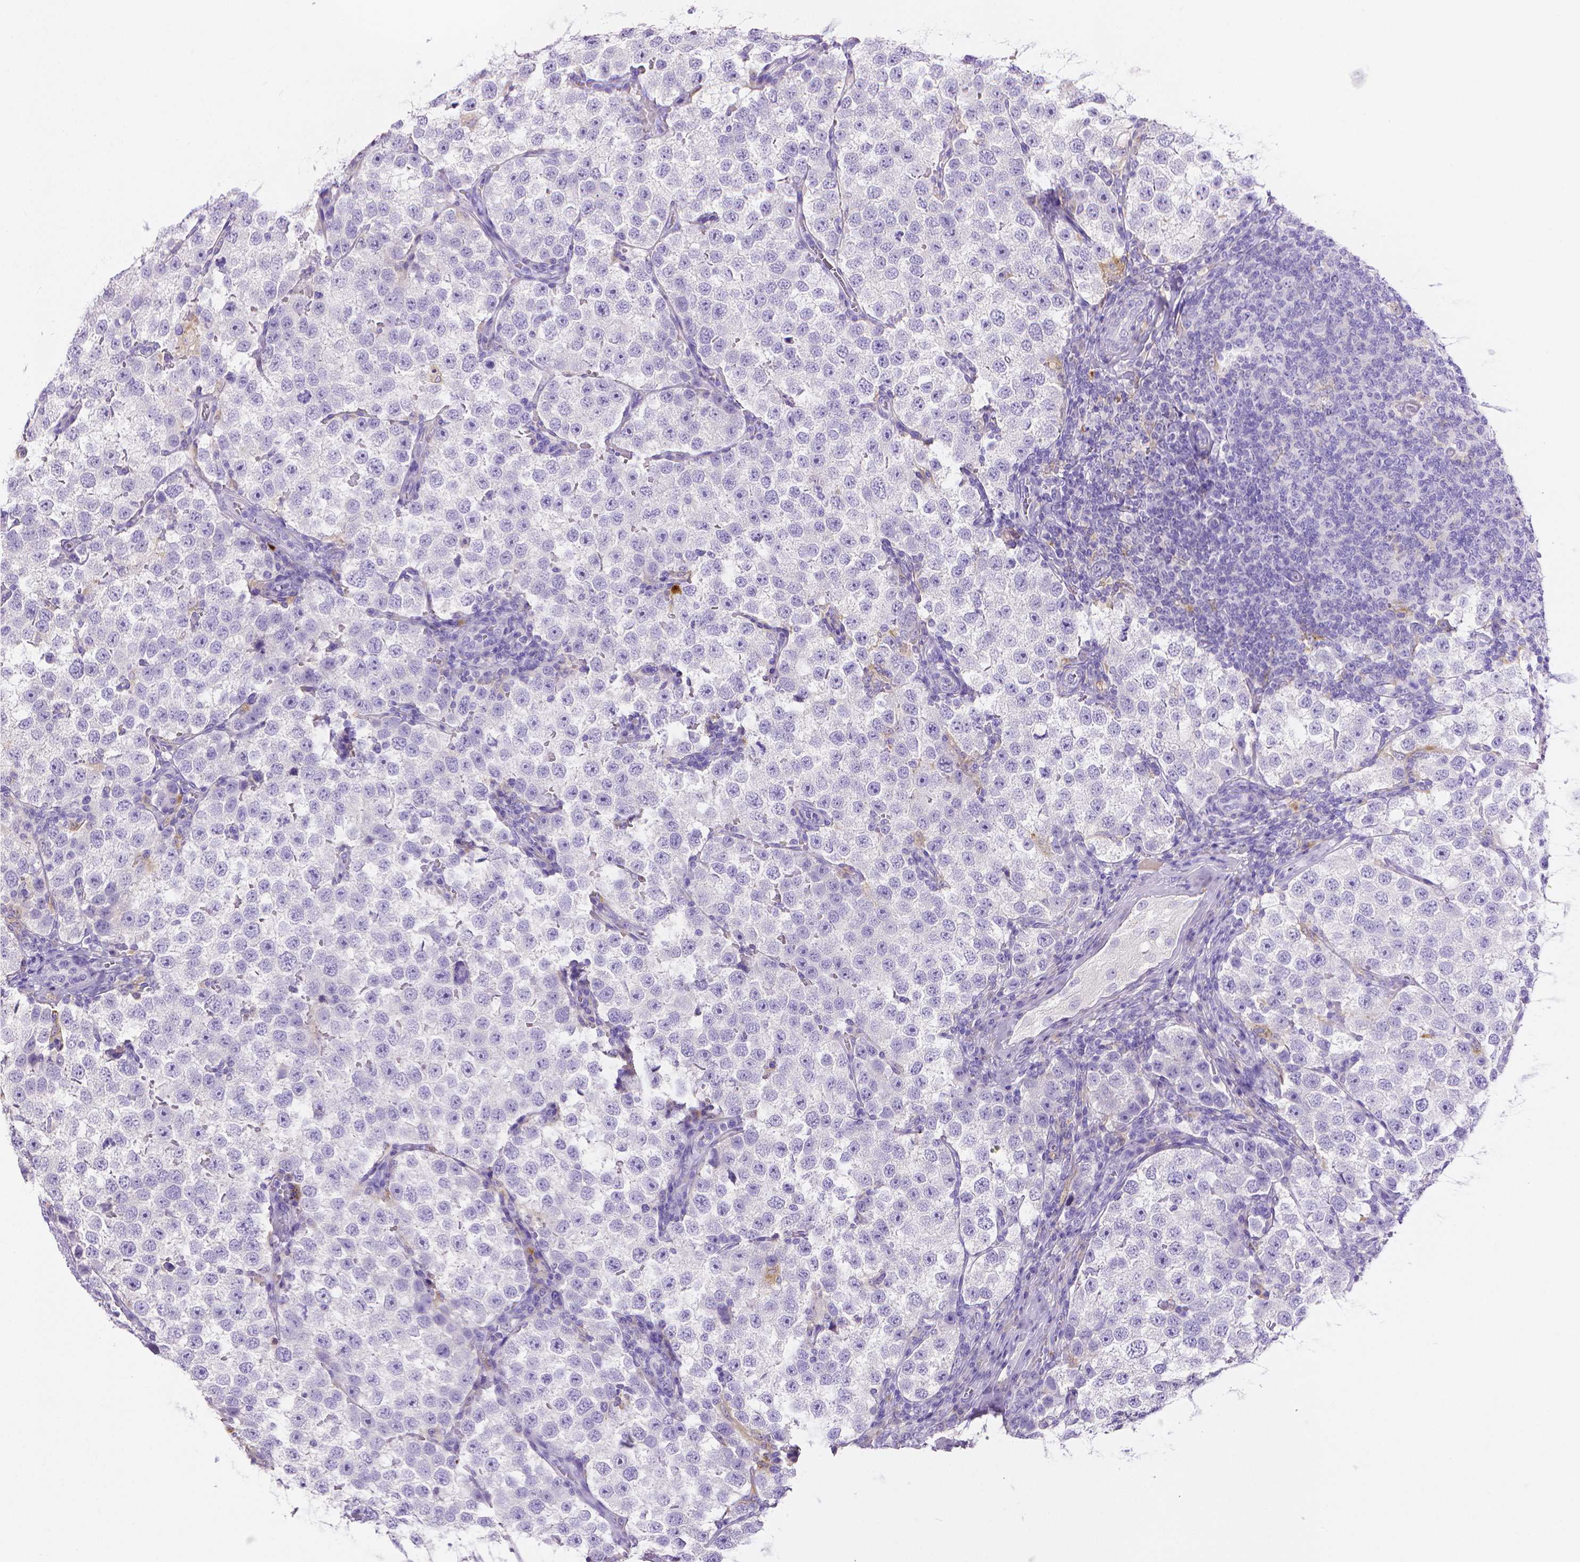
{"staining": {"intensity": "negative", "quantity": "none", "location": "none"}, "tissue": "testis cancer", "cell_type": "Tumor cells", "image_type": "cancer", "snomed": [{"axis": "morphology", "description": "Seminoma, NOS"}, {"axis": "topography", "description": "Testis"}], "caption": "This is an immunohistochemistry (IHC) photomicrograph of human testis seminoma. There is no expression in tumor cells.", "gene": "MMP9", "patient": {"sex": "male", "age": 37}}